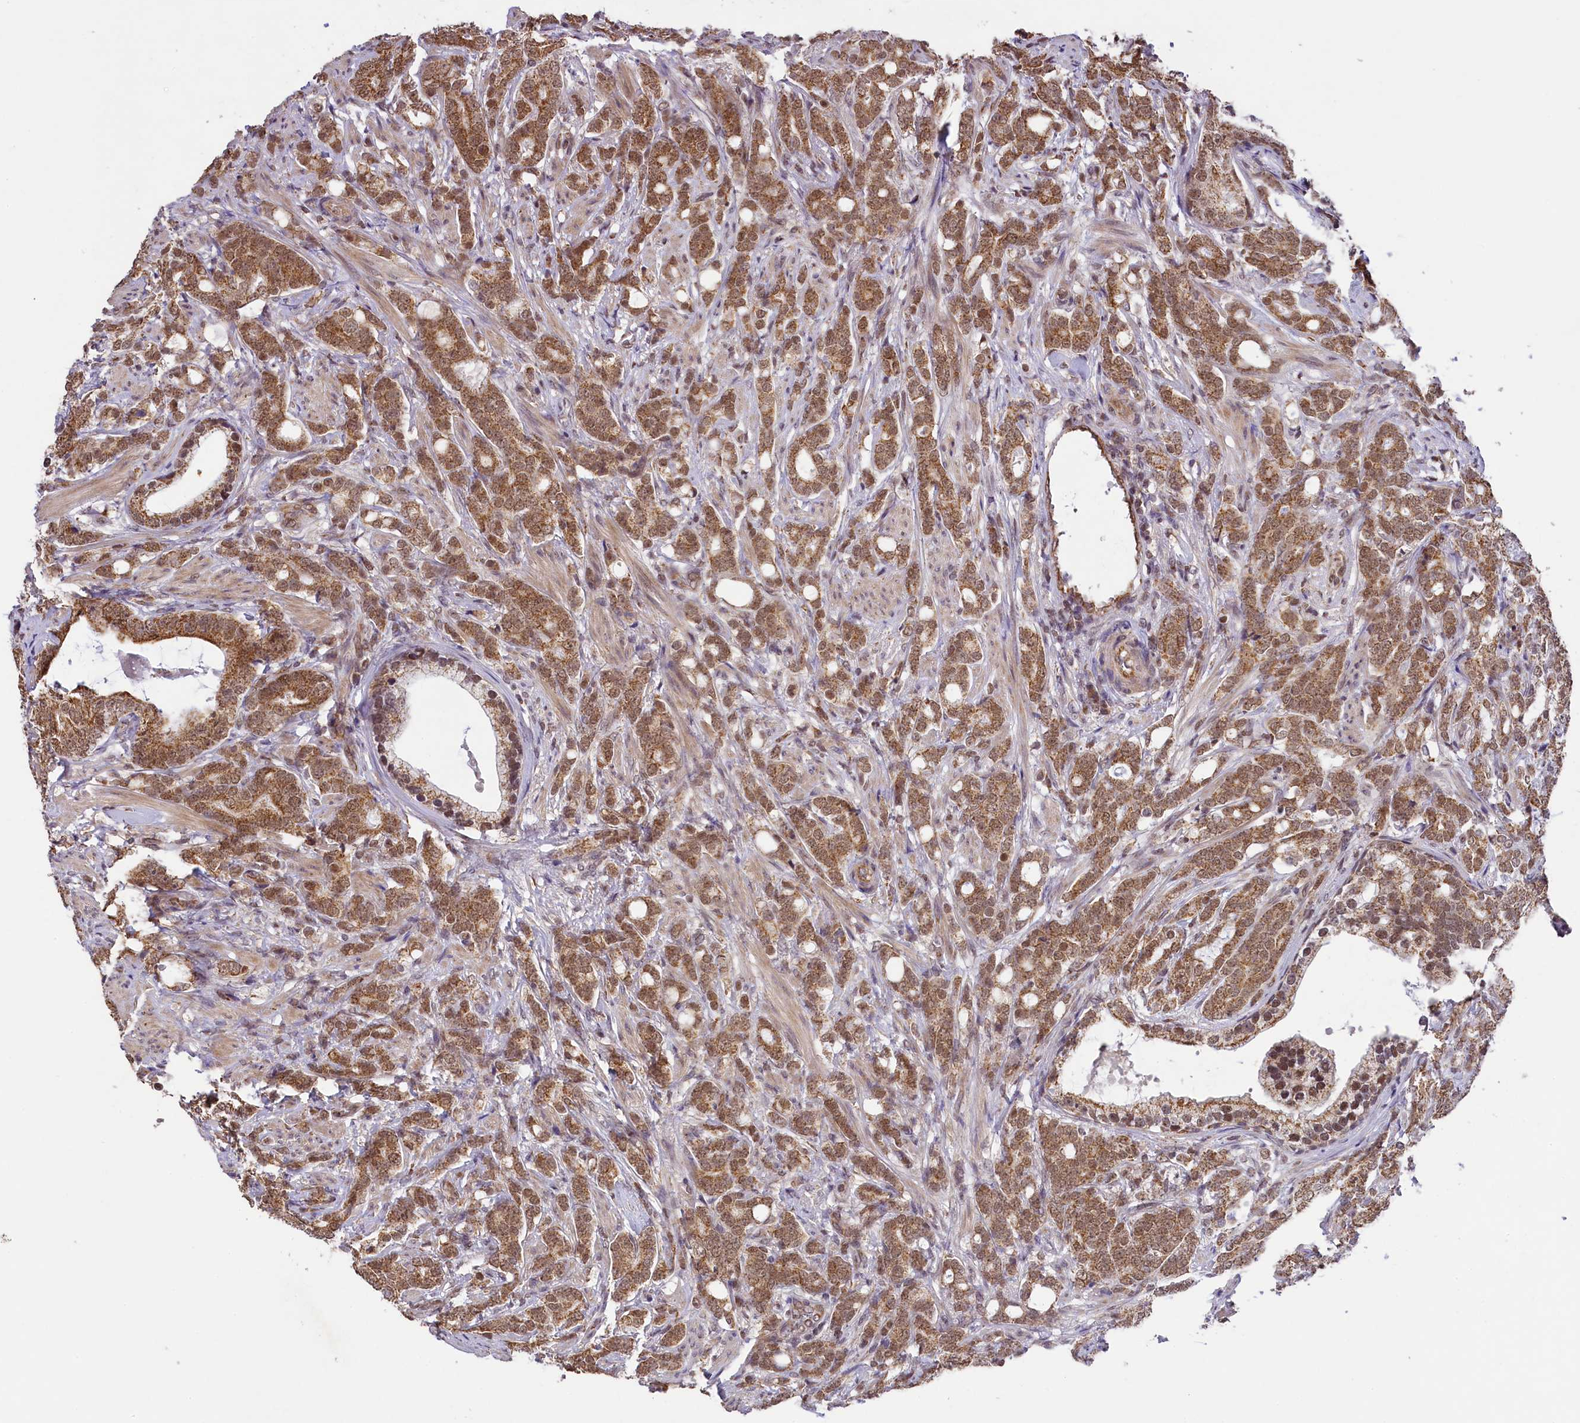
{"staining": {"intensity": "moderate", "quantity": ">75%", "location": "cytoplasmic/membranous,nuclear"}, "tissue": "prostate cancer", "cell_type": "Tumor cells", "image_type": "cancer", "snomed": [{"axis": "morphology", "description": "Adenocarcinoma, Low grade"}, {"axis": "topography", "description": "Prostate"}], "caption": "An image of prostate adenocarcinoma (low-grade) stained for a protein displays moderate cytoplasmic/membranous and nuclear brown staining in tumor cells. (IHC, brightfield microscopy, high magnification).", "gene": "PAF1", "patient": {"sex": "male", "age": 71}}